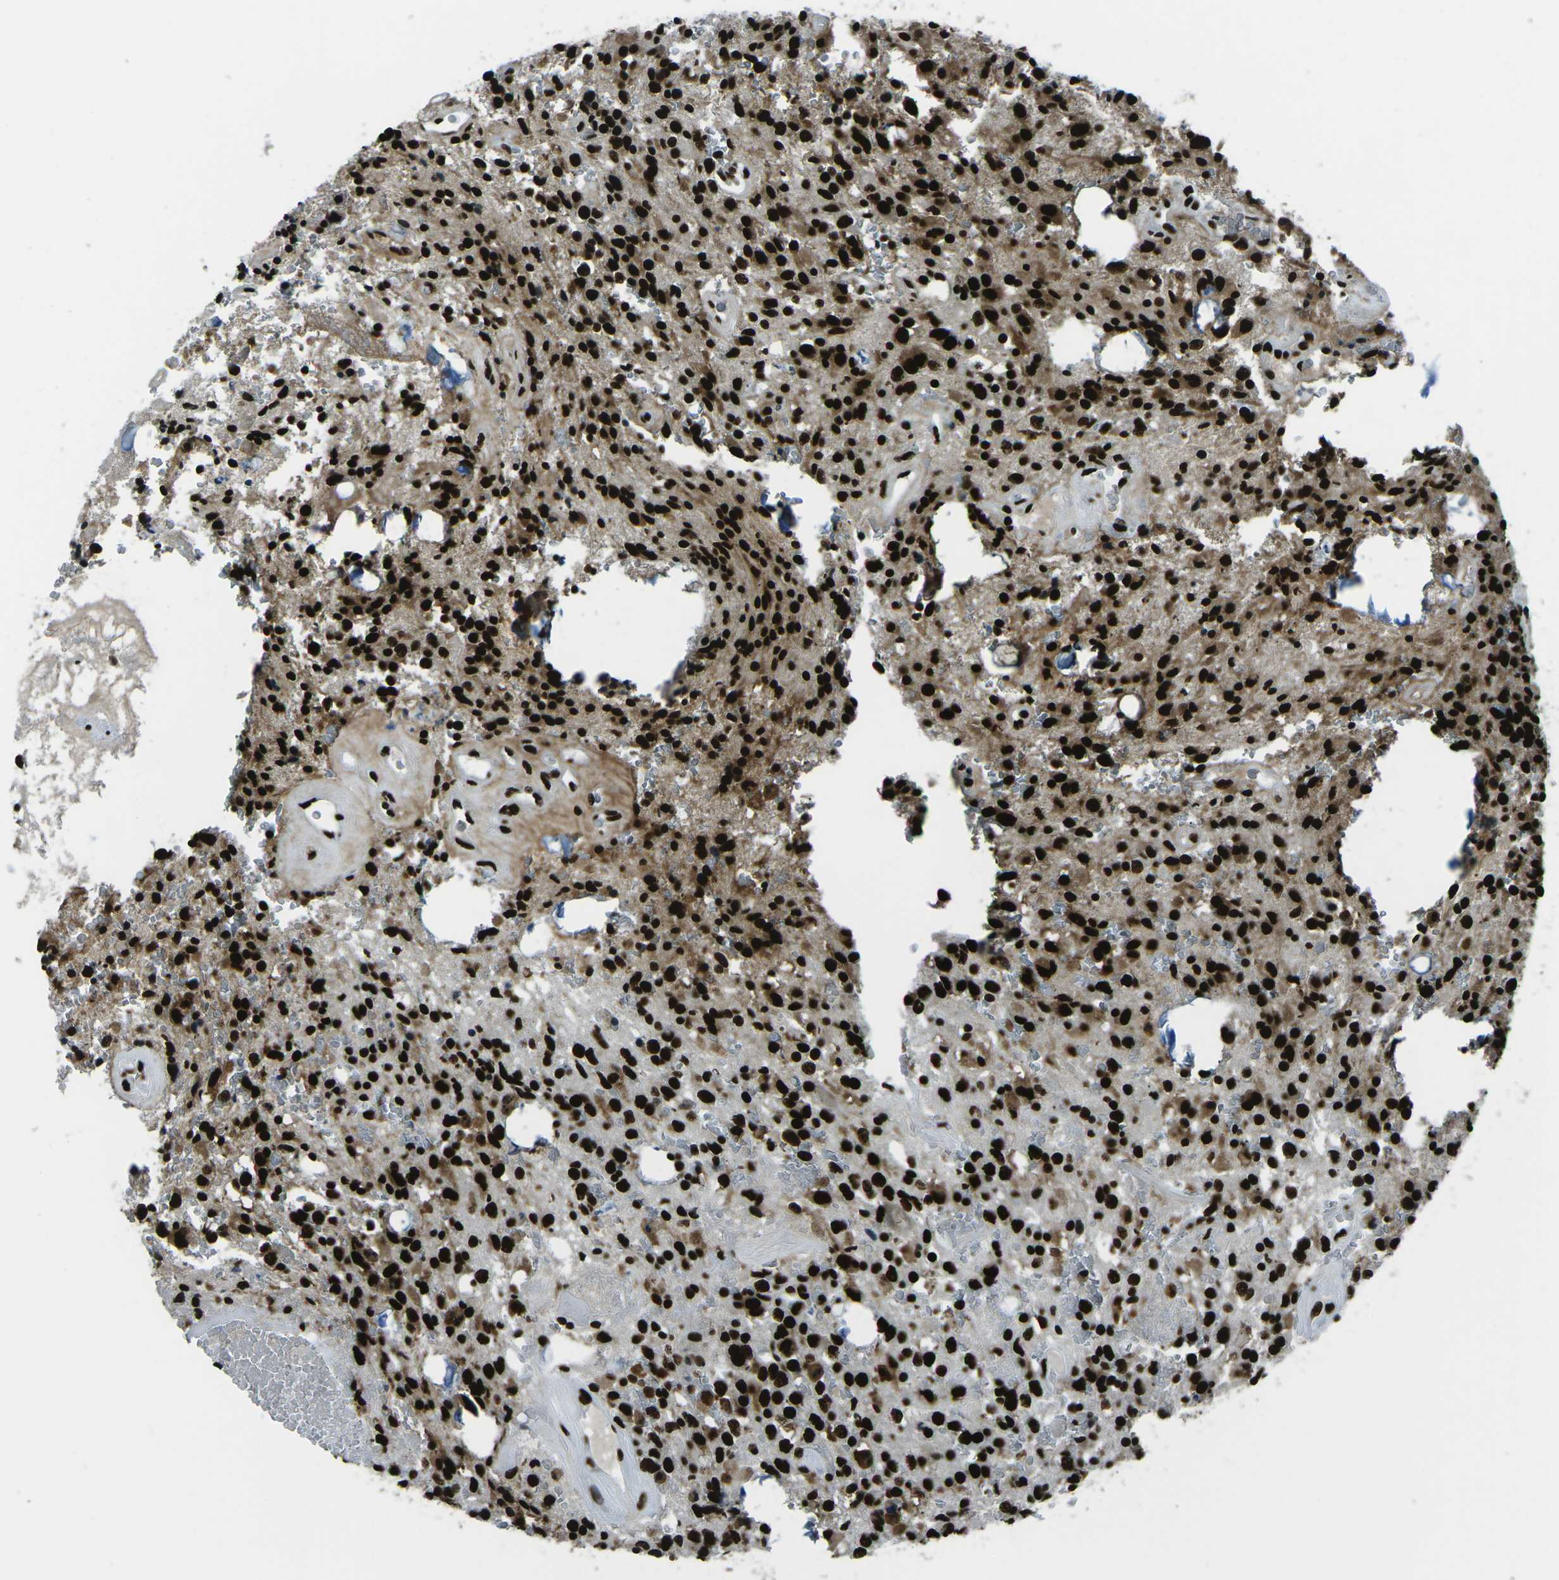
{"staining": {"intensity": "strong", "quantity": ">75%", "location": "nuclear"}, "tissue": "glioma", "cell_type": "Tumor cells", "image_type": "cancer", "snomed": [{"axis": "morphology", "description": "Glioma, malignant, Low grade"}, {"axis": "topography", "description": "Brain"}], "caption": "DAB immunohistochemical staining of human malignant low-grade glioma demonstrates strong nuclear protein staining in approximately >75% of tumor cells. (DAB (3,3'-diaminobenzidine) = brown stain, brightfield microscopy at high magnification).", "gene": "HNRNPL", "patient": {"sex": "male", "age": 58}}